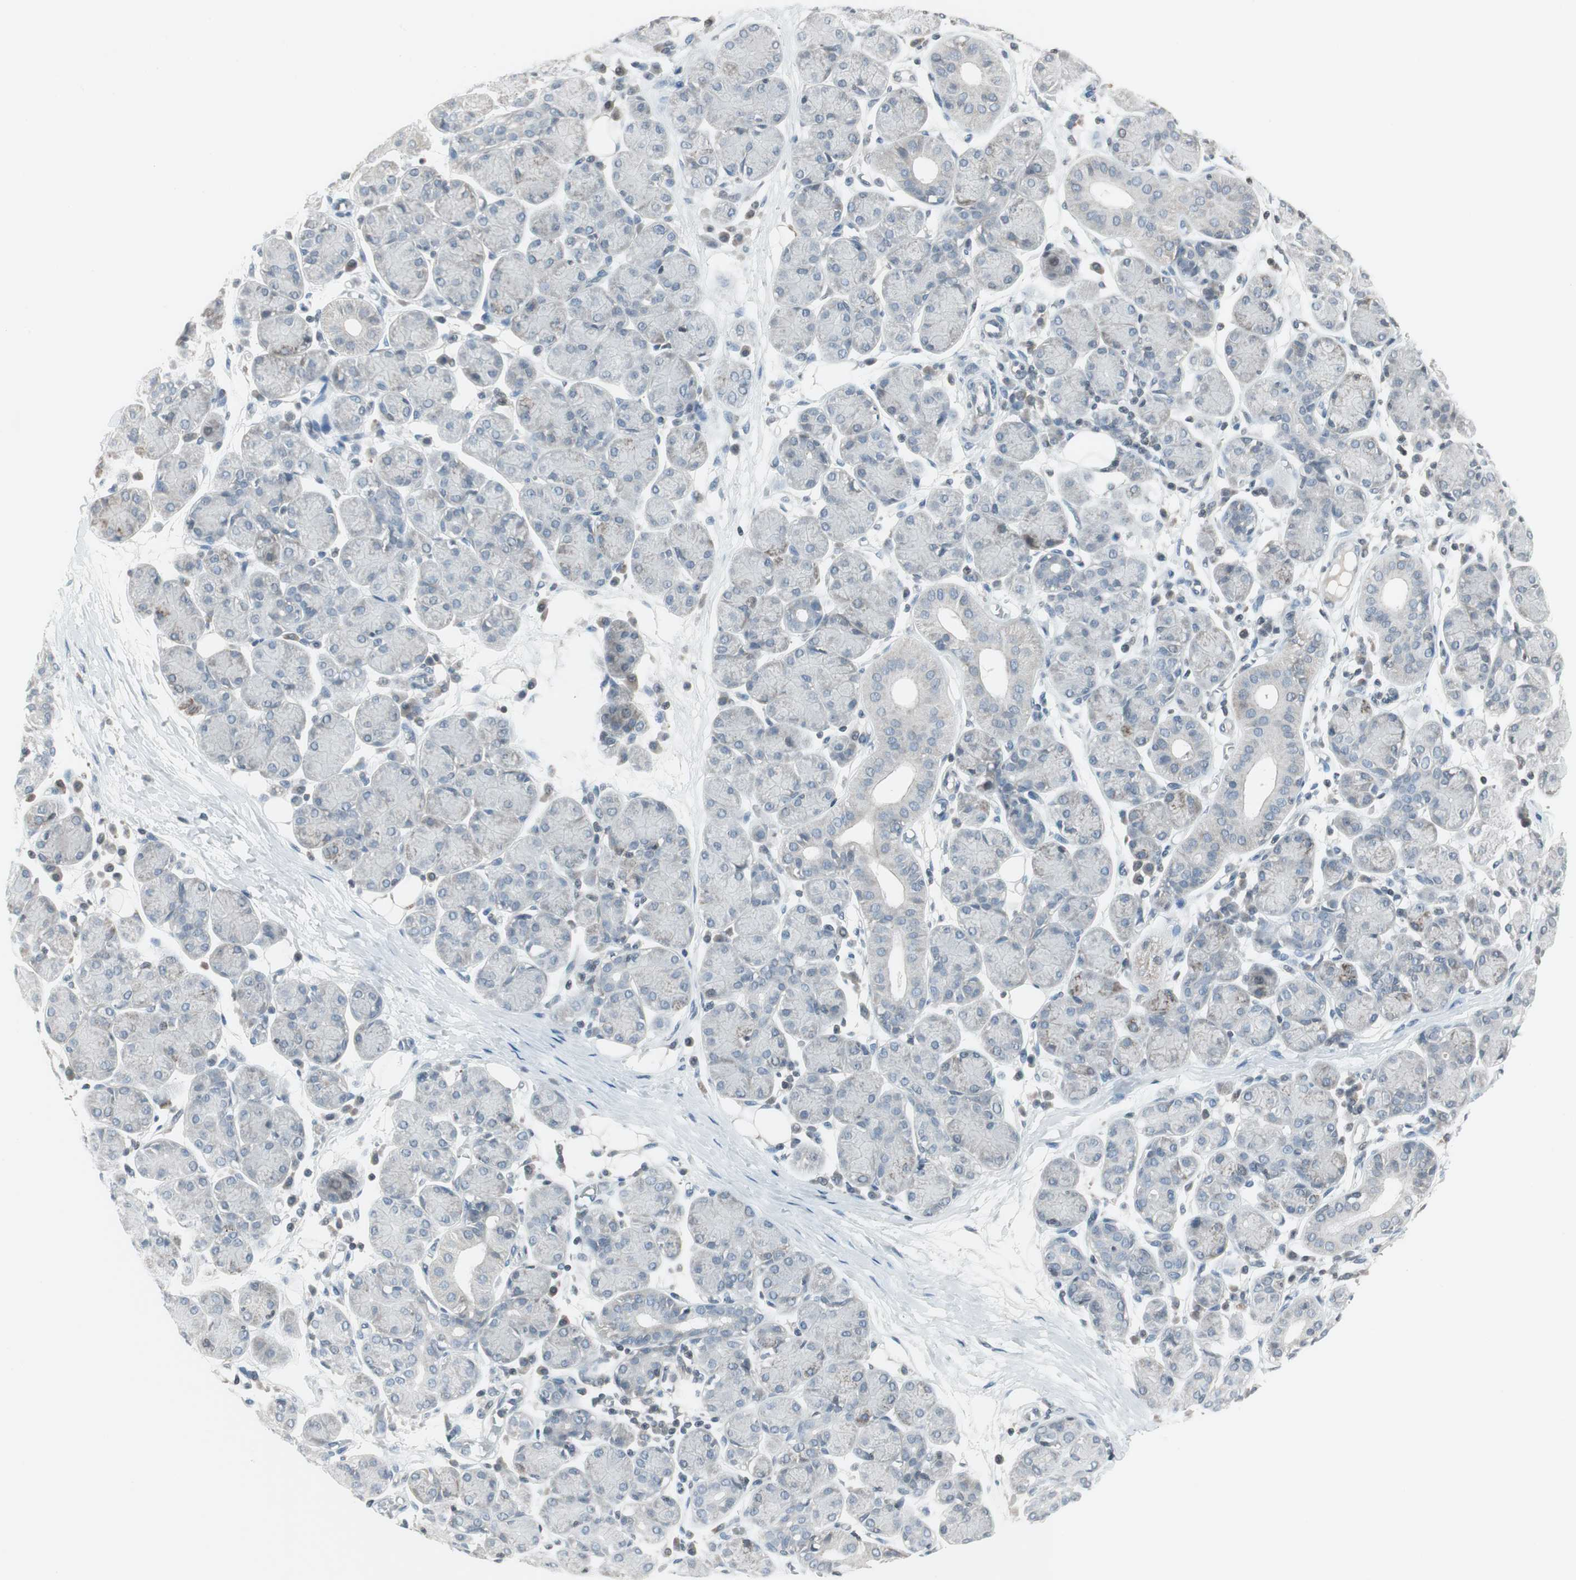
{"staining": {"intensity": "weak", "quantity": "<25%", "location": "cytoplasmic/membranous"}, "tissue": "salivary gland", "cell_type": "Glandular cells", "image_type": "normal", "snomed": [{"axis": "morphology", "description": "Normal tissue, NOS"}, {"axis": "morphology", "description": "Inflammation, NOS"}, {"axis": "topography", "description": "Lymph node"}, {"axis": "topography", "description": "Salivary gland"}], "caption": "Glandular cells show no significant protein expression in benign salivary gland.", "gene": "ARG2", "patient": {"sex": "male", "age": 3}}